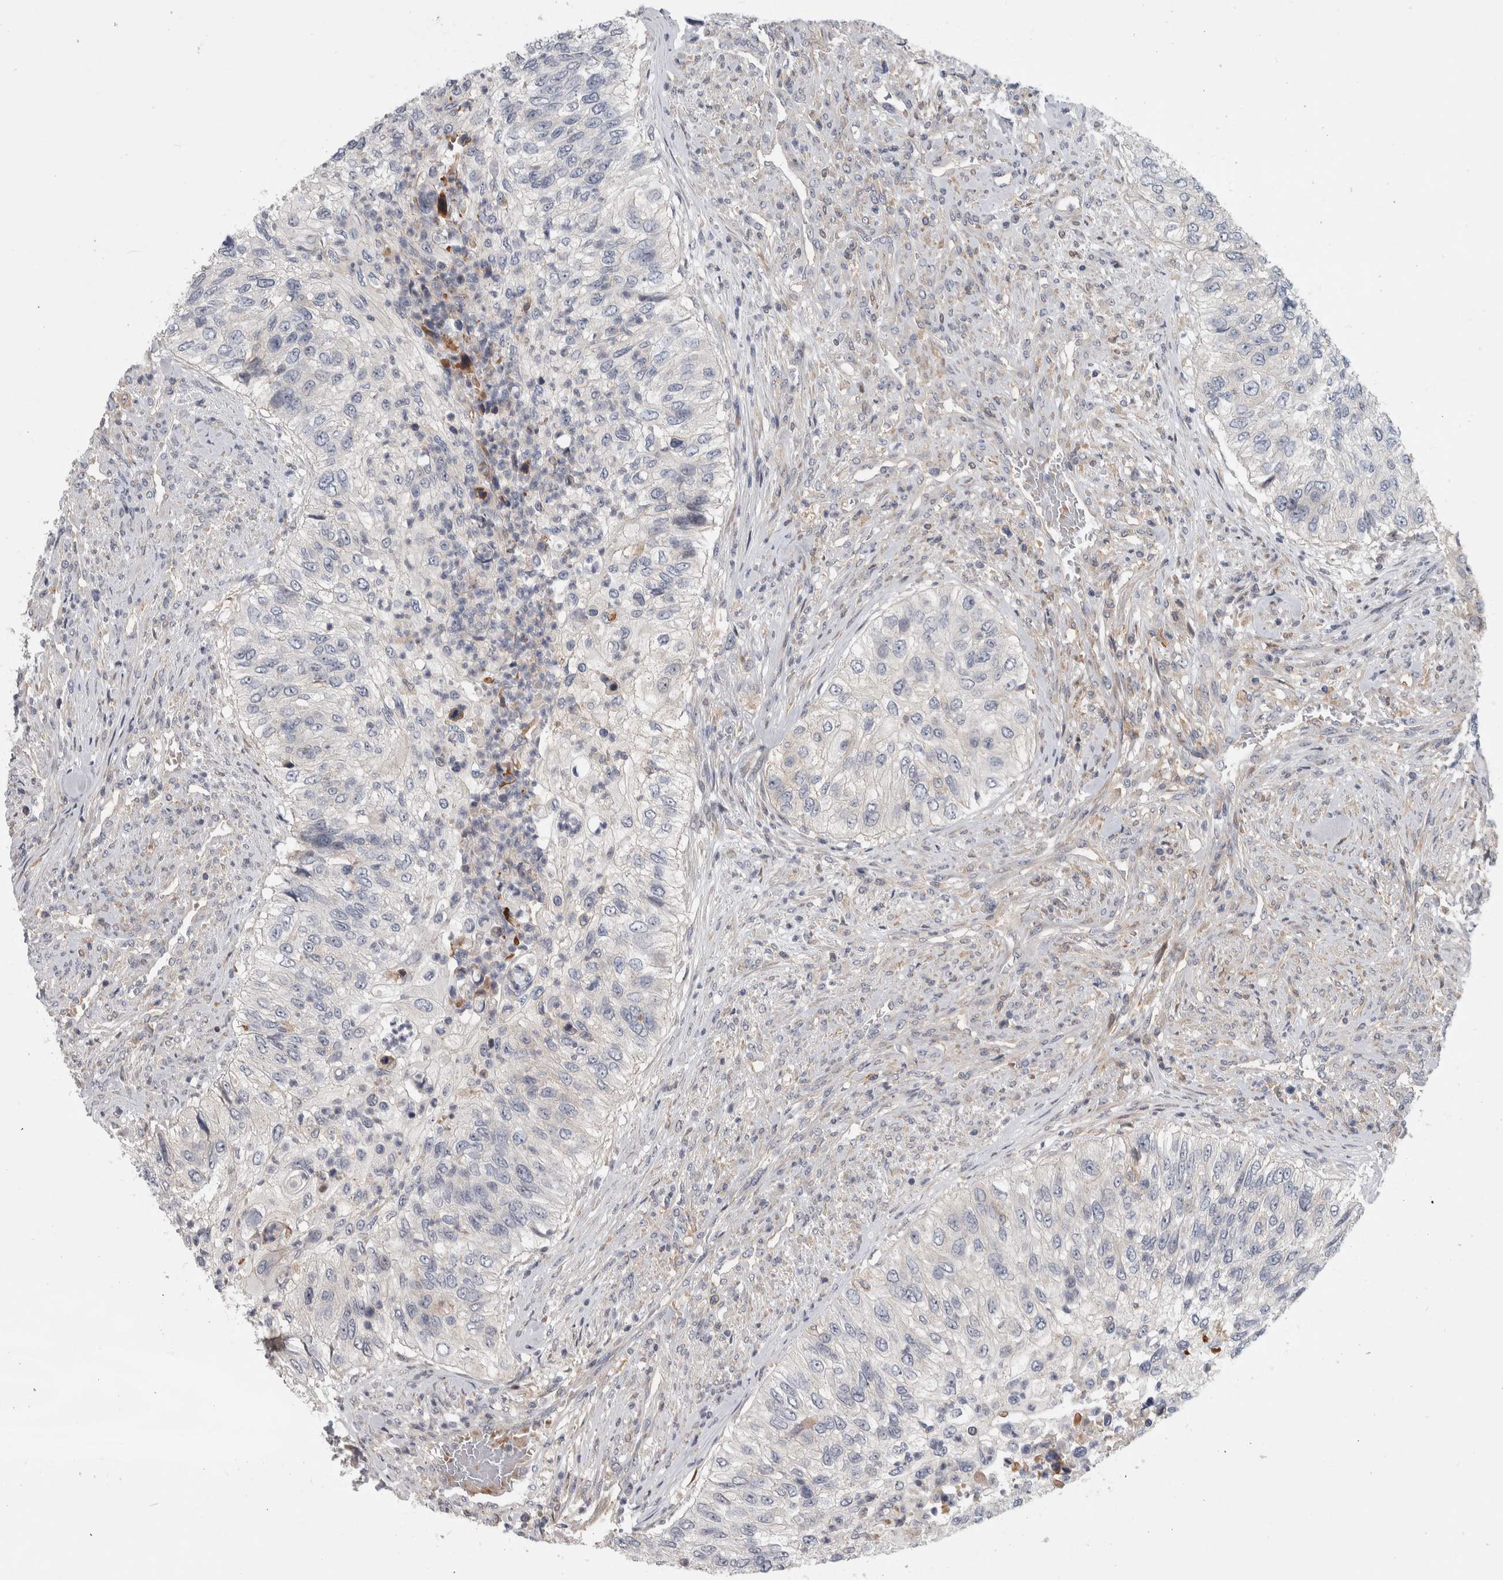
{"staining": {"intensity": "negative", "quantity": "none", "location": "none"}, "tissue": "urothelial cancer", "cell_type": "Tumor cells", "image_type": "cancer", "snomed": [{"axis": "morphology", "description": "Urothelial carcinoma, High grade"}, {"axis": "topography", "description": "Urinary bladder"}], "caption": "Tumor cells are negative for brown protein staining in urothelial carcinoma (high-grade). The staining is performed using DAB (3,3'-diaminobenzidine) brown chromogen with nuclei counter-stained in using hematoxylin.", "gene": "MSL1", "patient": {"sex": "female", "age": 60}}